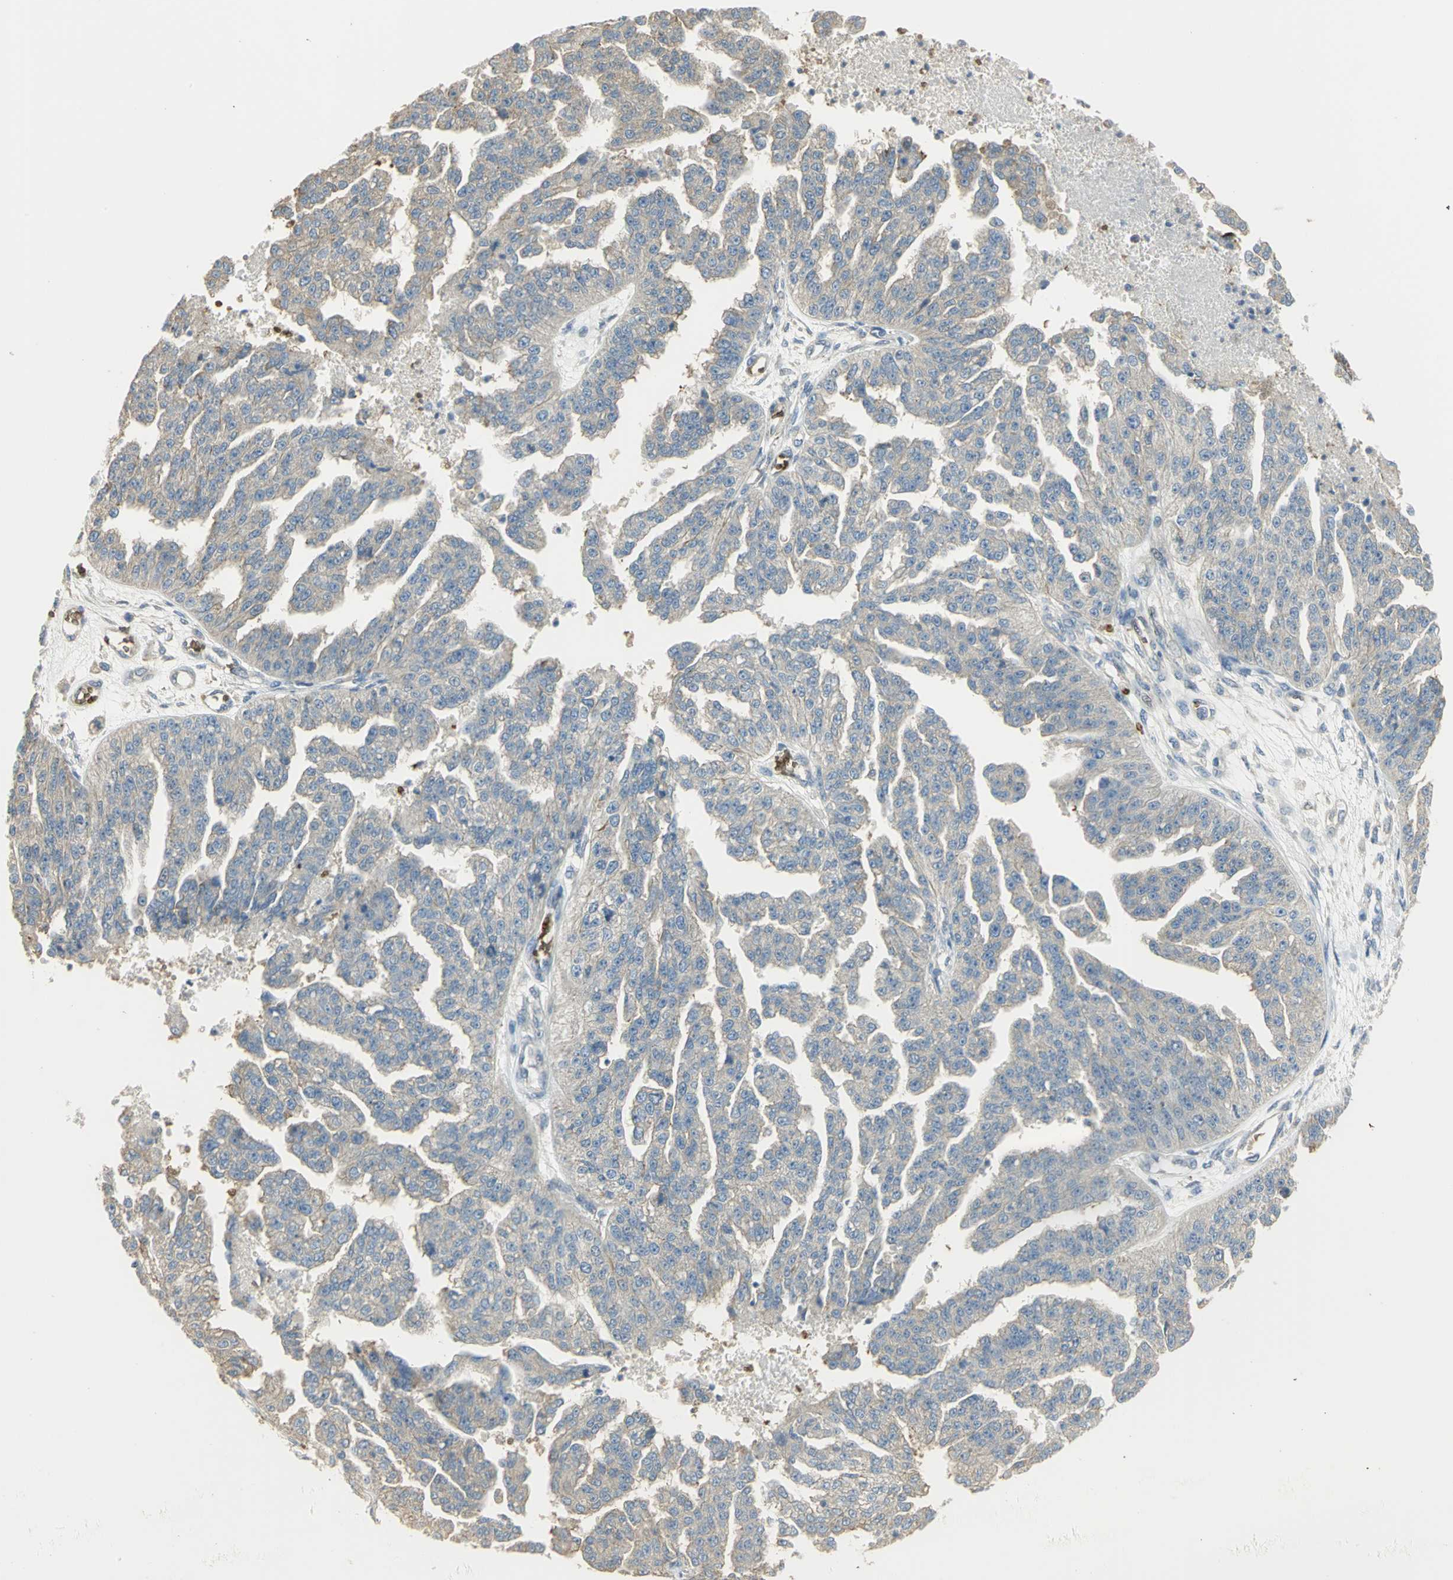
{"staining": {"intensity": "negative", "quantity": "none", "location": "none"}, "tissue": "ovarian cancer", "cell_type": "Tumor cells", "image_type": "cancer", "snomed": [{"axis": "morphology", "description": "Cystadenocarcinoma, serous, NOS"}, {"axis": "topography", "description": "Ovary"}], "caption": "Tumor cells show no significant protein expression in ovarian cancer.", "gene": "ANK1", "patient": {"sex": "female", "age": 58}}